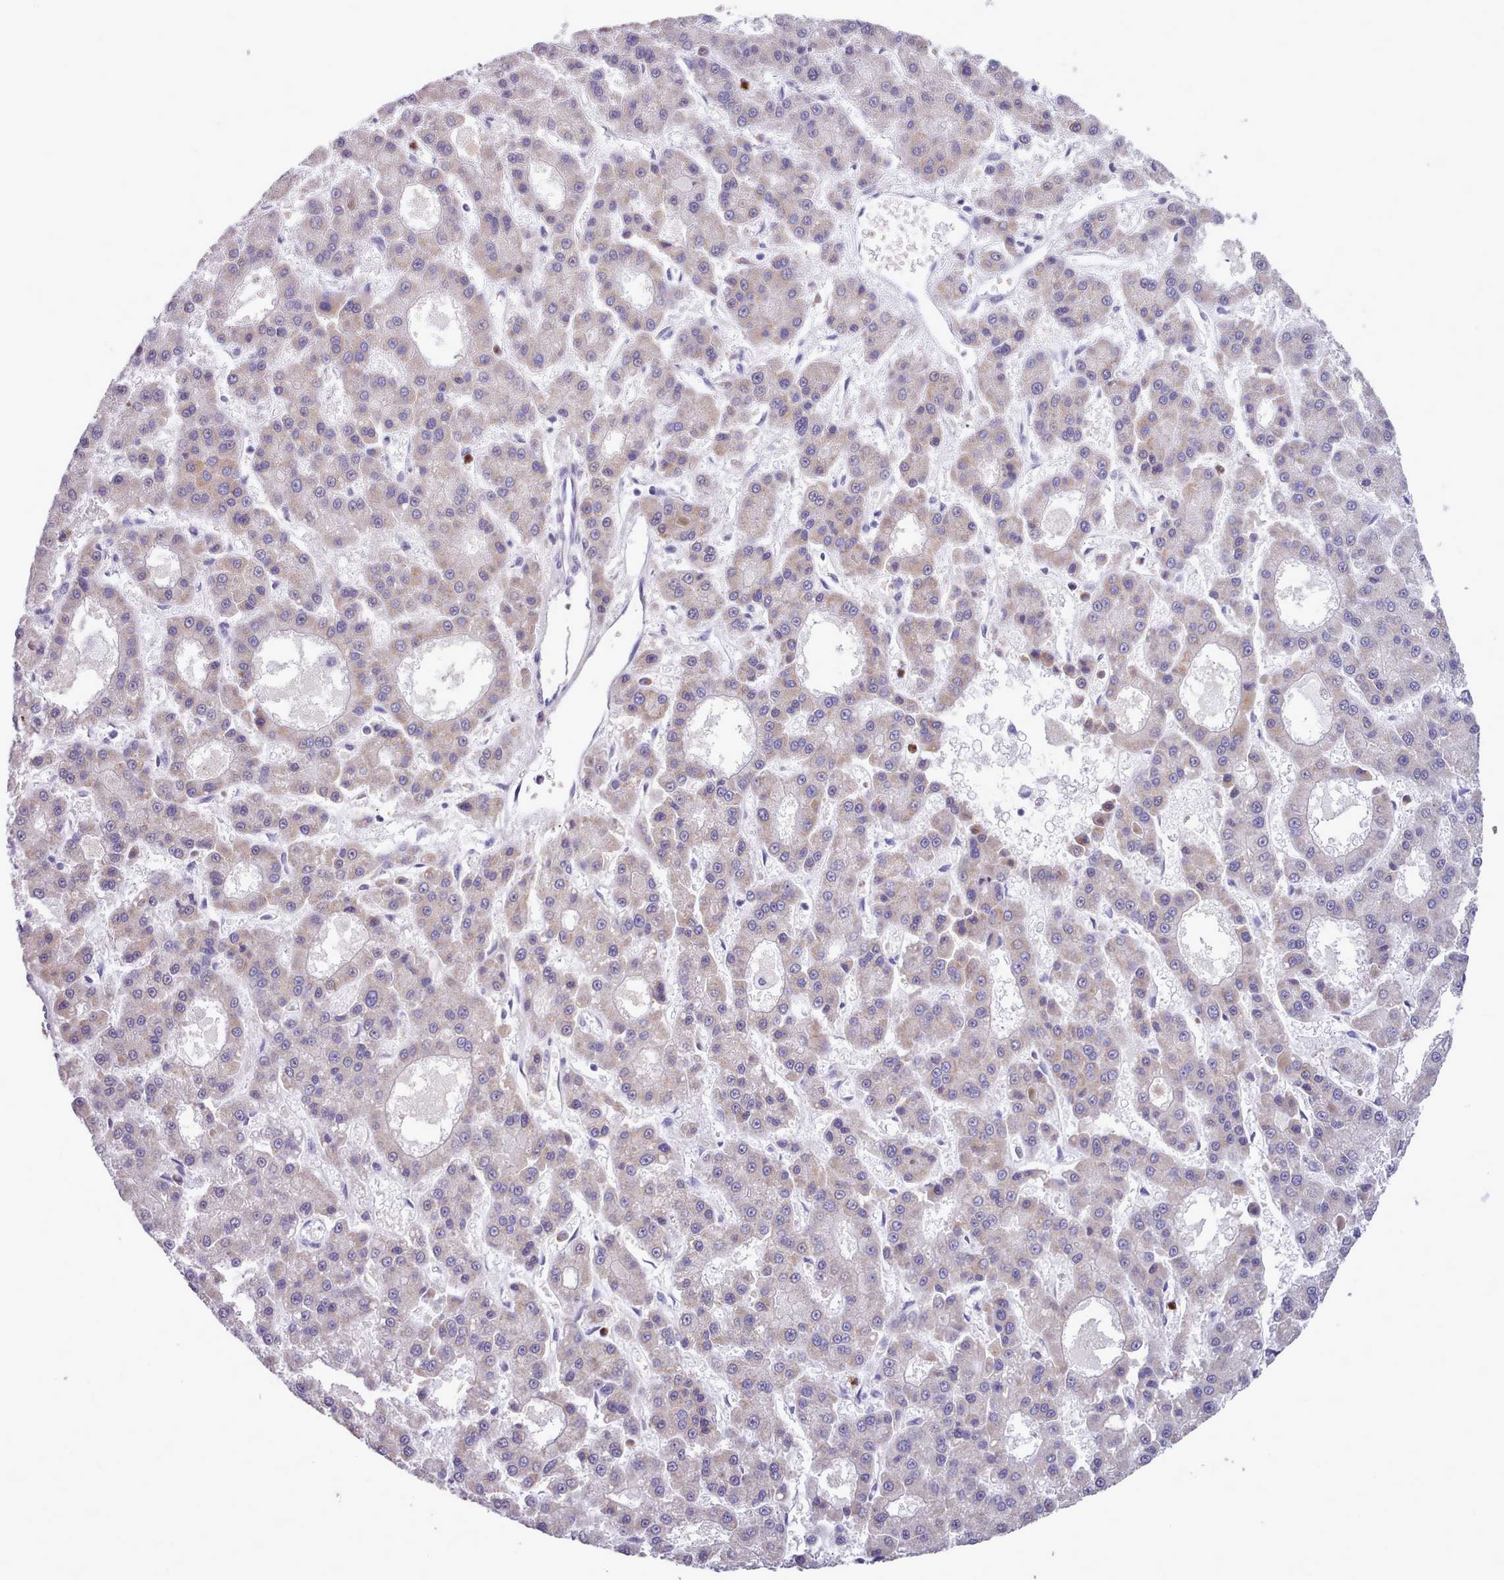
{"staining": {"intensity": "weak", "quantity": "25%-75%", "location": "cytoplasmic/membranous"}, "tissue": "liver cancer", "cell_type": "Tumor cells", "image_type": "cancer", "snomed": [{"axis": "morphology", "description": "Carcinoma, Hepatocellular, NOS"}, {"axis": "topography", "description": "Liver"}], "caption": "The histopathology image shows a brown stain indicating the presence of a protein in the cytoplasmic/membranous of tumor cells in liver hepatocellular carcinoma.", "gene": "KCTD16", "patient": {"sex": "male", "age": 70}}